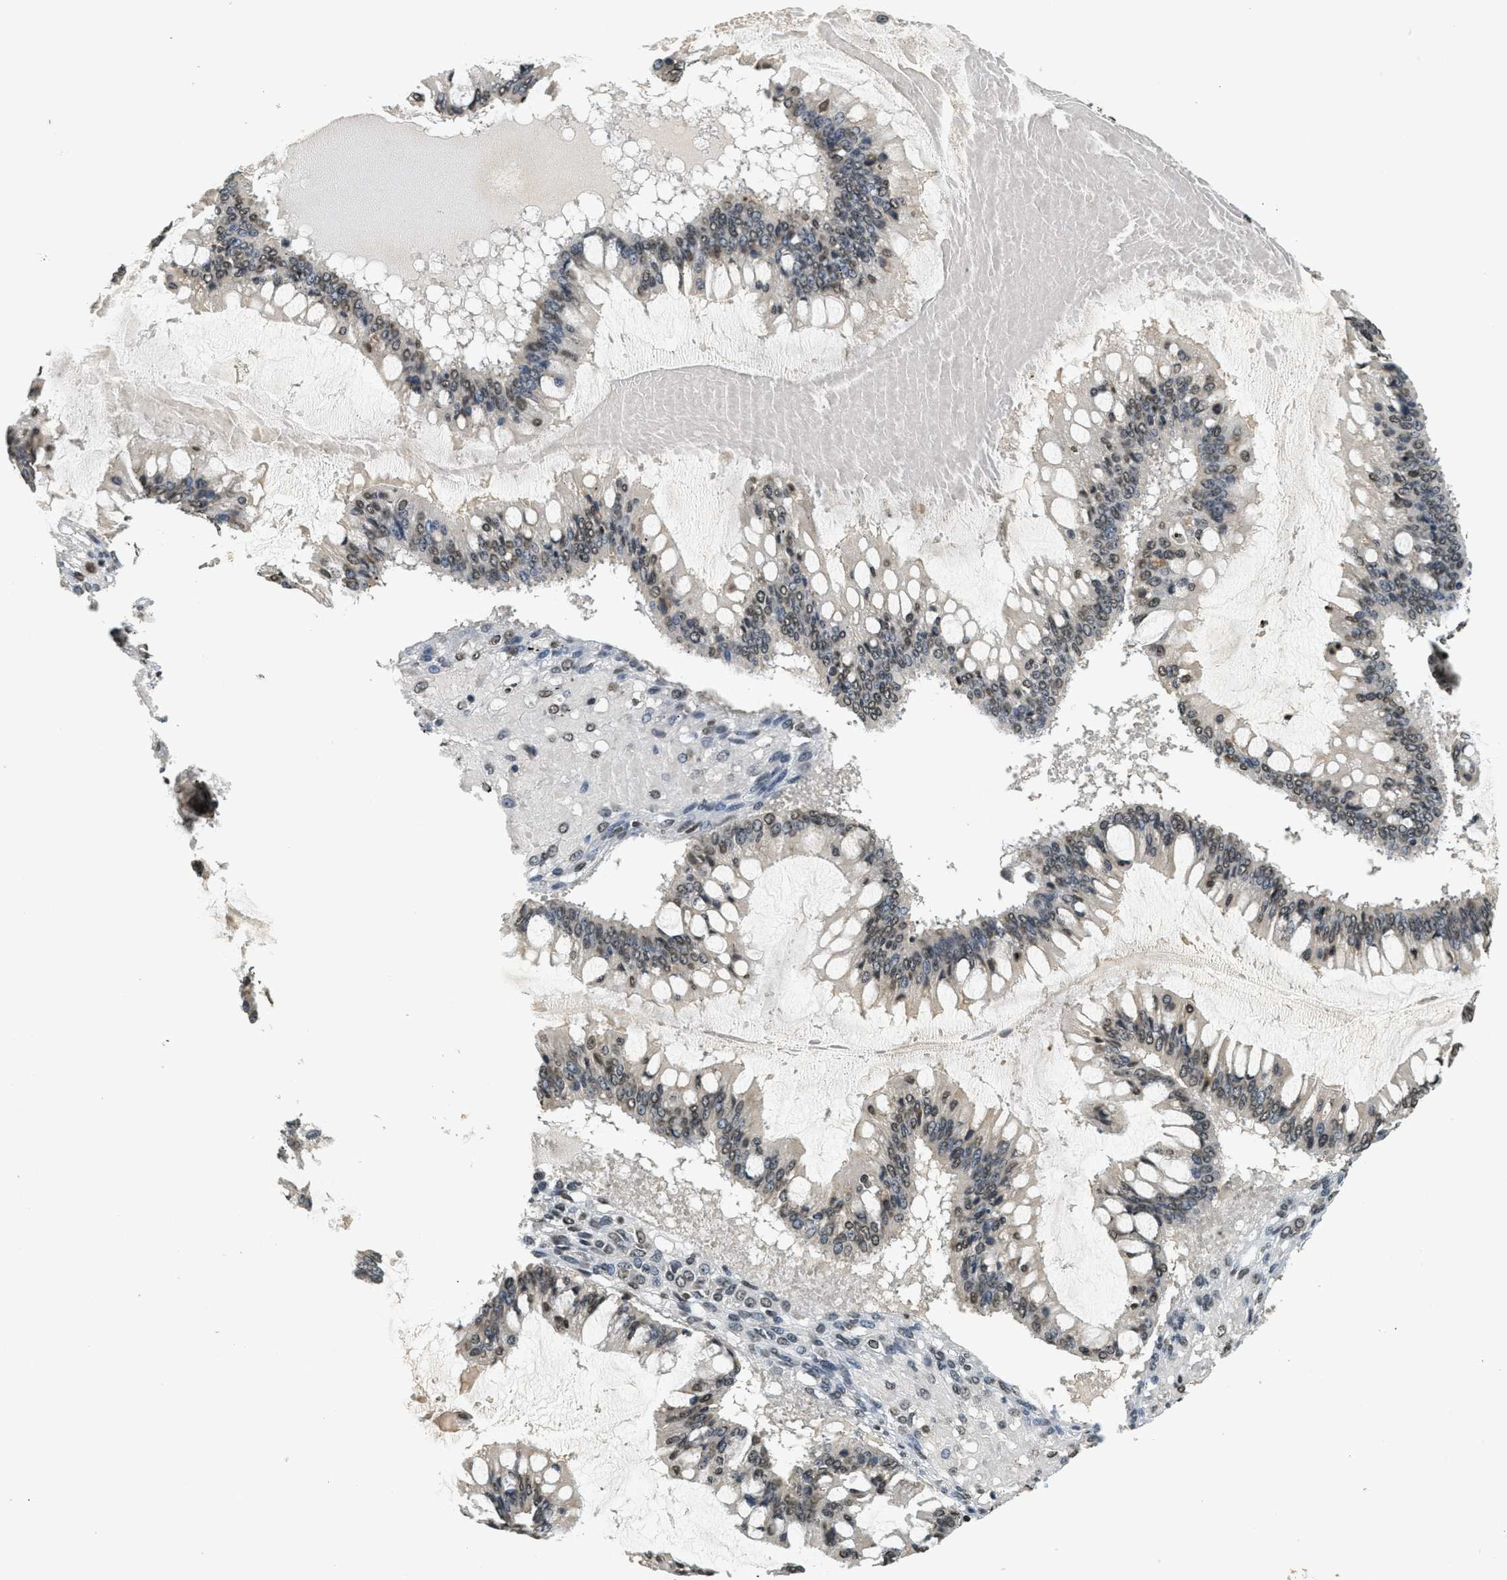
{"staining": {"intensity": "moderate", "quantity": "25%-75%", "location": "nuclear"}, "tissue": "ovarian cancer", "cell_type": "Tumor cells", "image_type": "cancer", "snomed": [{"axis": "morphology", "description": "Cystadenocarcinoma, mucinous, NOS"}, {"axis": "topography", "description": "Ovary"}], "caption": "Immunohistochemical staining of ovarian cancer displays moderate nuclear protein expression in approximately 25%-75% of tumor cells. The staining was performed using DAB to visualize the protein expression in brown, while the nuclei were stained in blue with hematoxylin (Magnification: 20x).", "gene": "LDB2", "patient": {"sex": "female", "age": 73}}